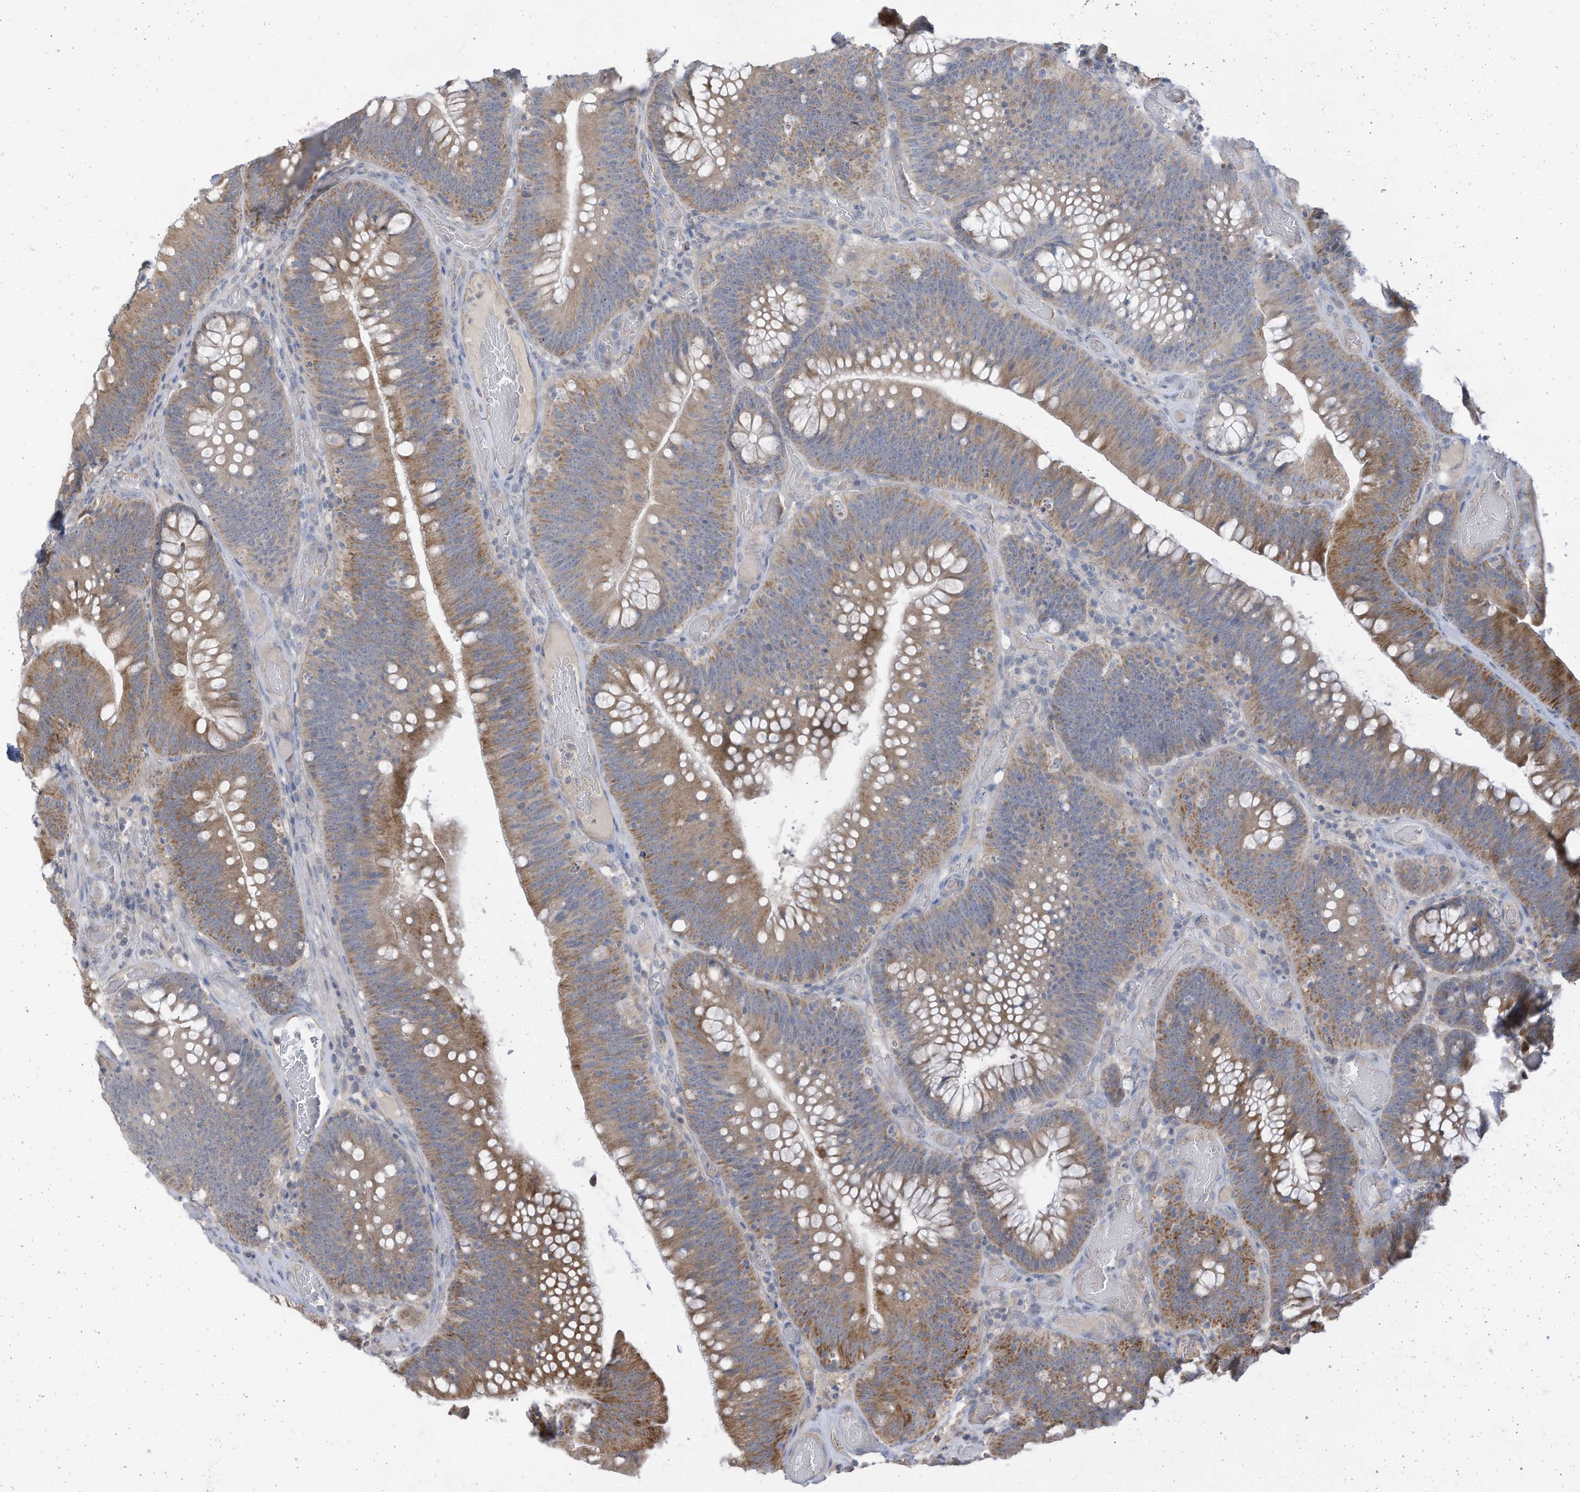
{"staining": {"intensity": "moderate", "quantity": ">75%", "location": "cytoplasmic/membranous"}, "tissue": "colorectal cancer", "cell_type": "Tumor cells", "image_type": "cancer", "snomed": [{"axis": "morphology", "description": "Normal tissue, NOS"}, {"axis": "topography", "description": "Colon"}], "caption": "Immunohistochemistry (IHC) (DAB (3,3'-diaminobenzidine)) staining of colorectal cancer displays moderate cytoplasmic/membranous protein expression in approximately >75% of tumor cells. The staining is performed using DAB (3,3'-diaminobenzidine) brown chromogen to label protein expression. The nuclei are counter-stained blue using hematoxylin.", "gene": "SCGB1D2", "patient": {"sex": "female", "age": 82}}